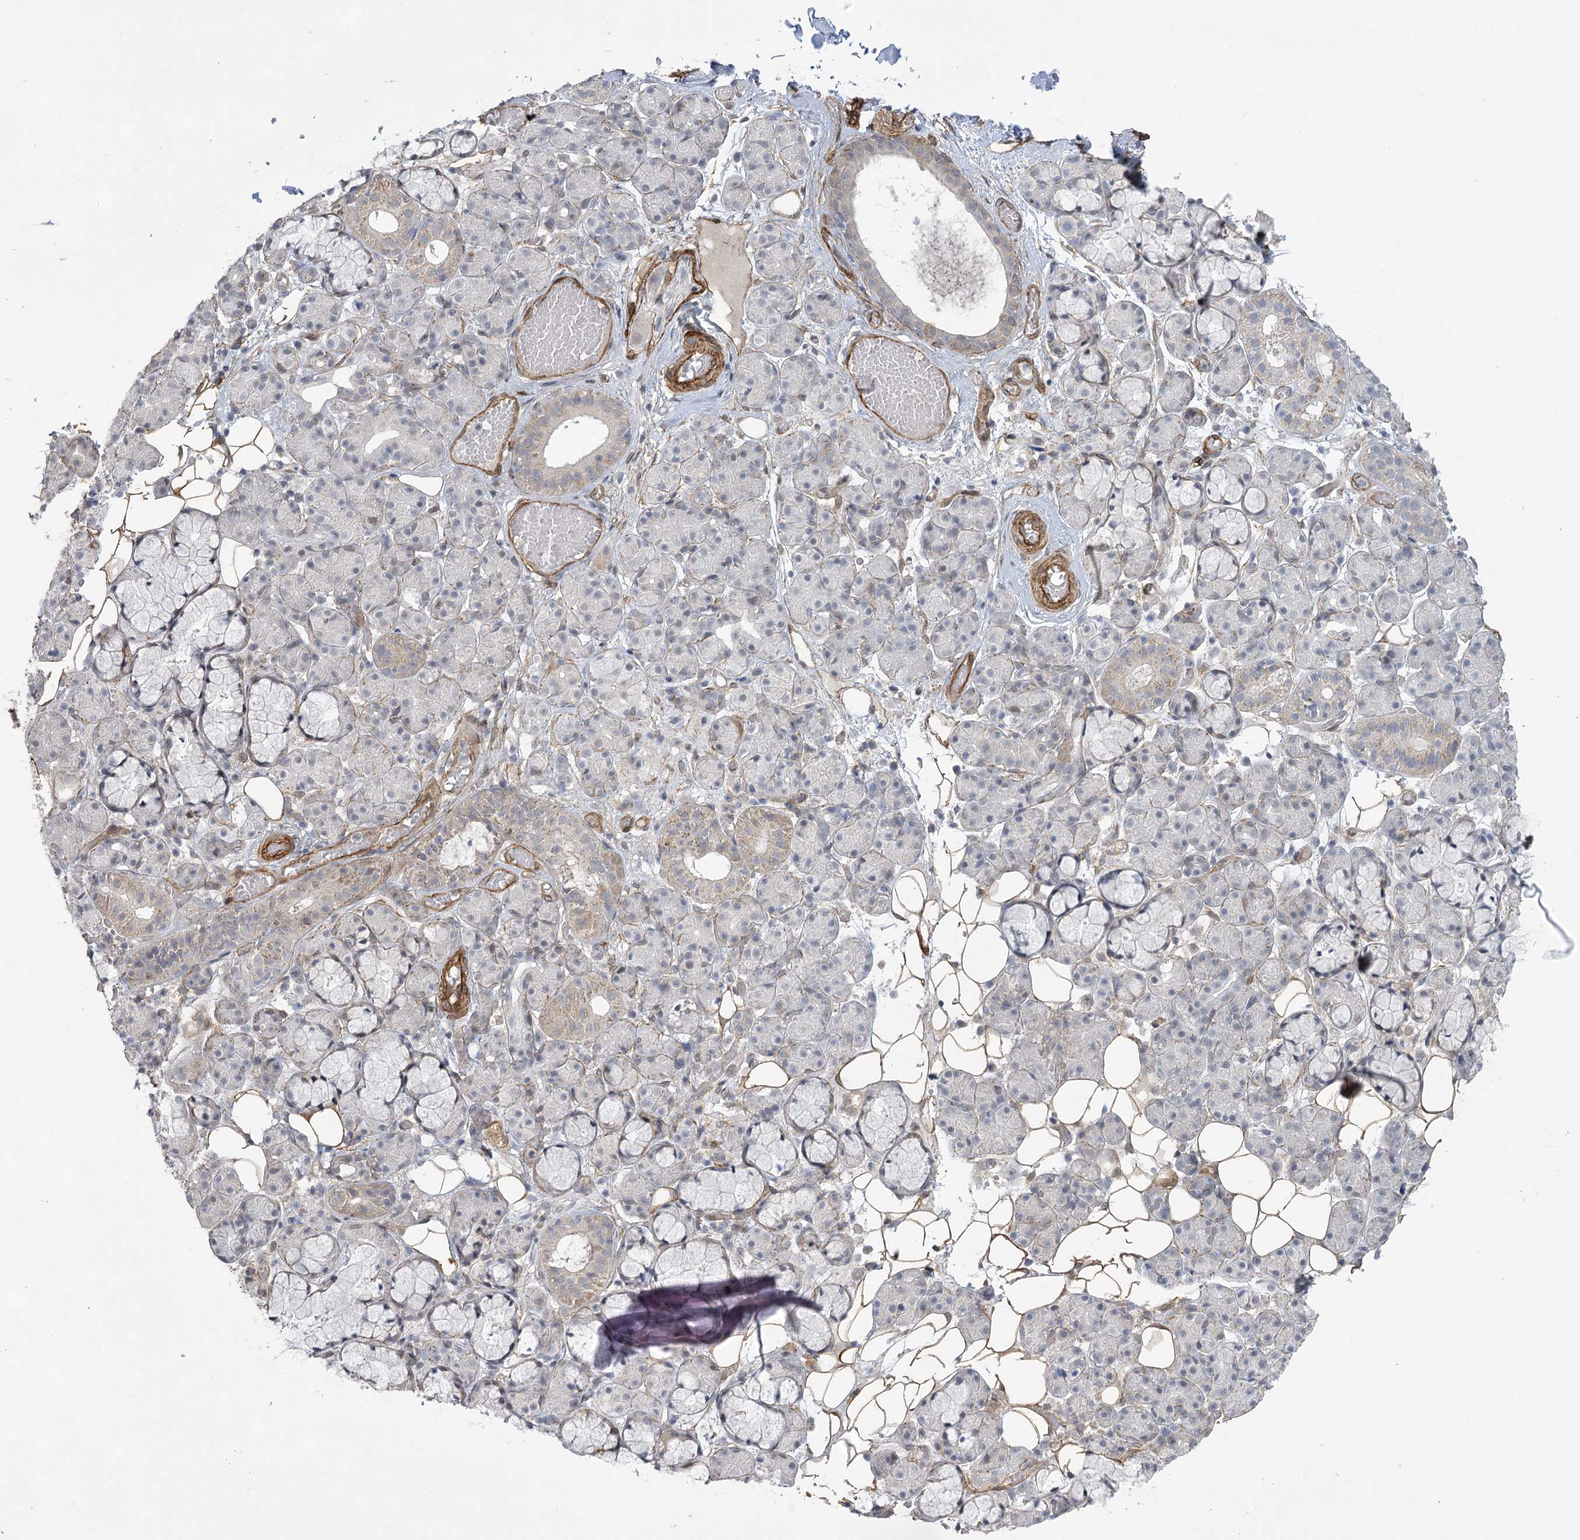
{"staining": {"intensity": "weak", "quantity": "<25%", "location": "cytoplasmic/membranous"}, "tissue": "salivary gland", "cell_type": "Glandular cells", "image_type": "normal", "snomed": [{"axis": "morphology", "description": "Normal tissue, NOS"}, {"axis": "topography", "description": "Salivary gland"}], "caption": "Image shows no protein expression in glandular cells of normal salivary gland. (IHC, brightfield microscopy, high magnification).", "gene": "AMTN", "patient": {"sex": "male", "age": 63}}